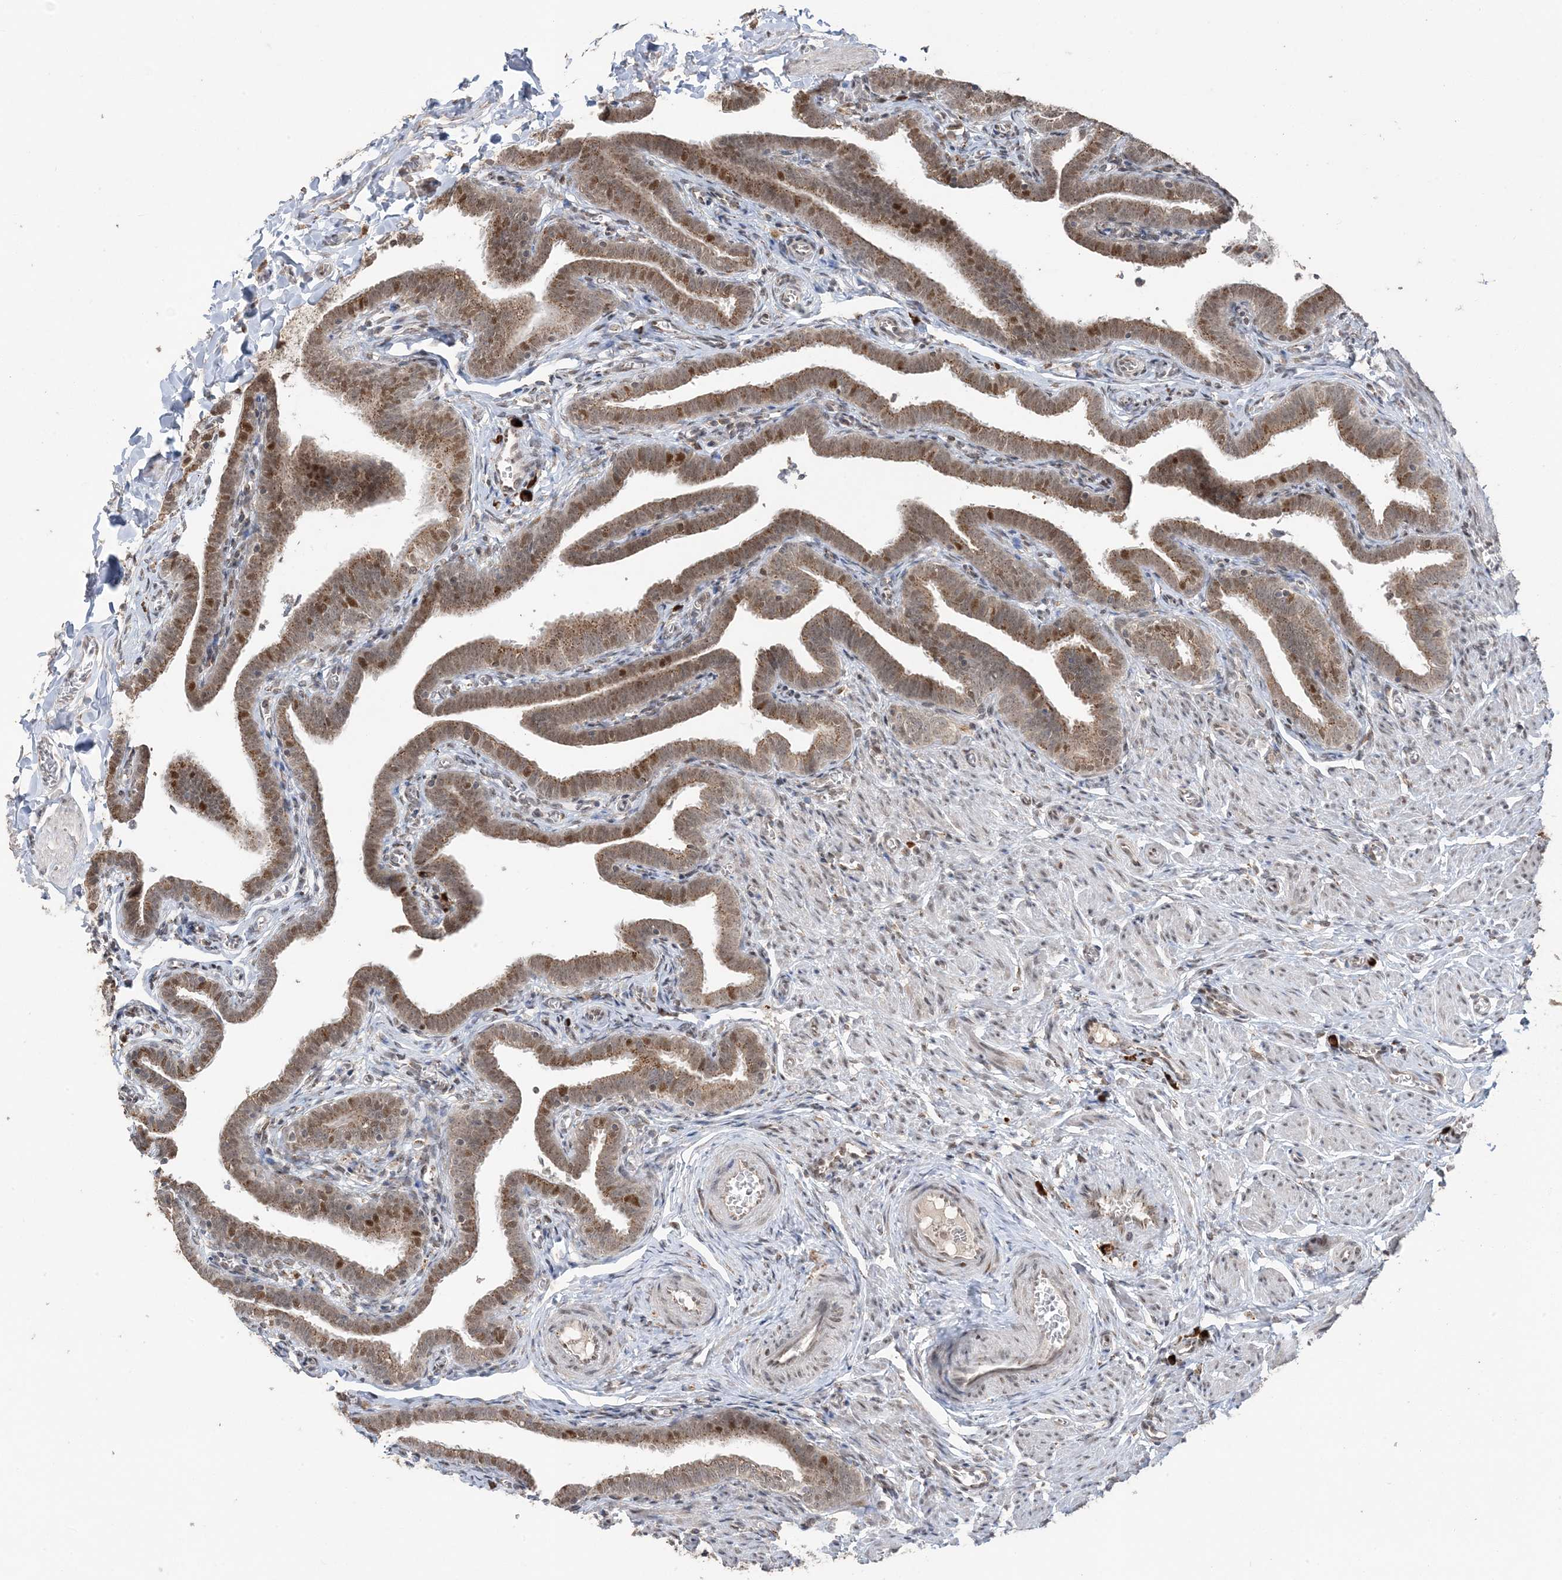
{"staining": {"intensity": "strong", "quantity": ">75%", "location": "cytoplasmic/membranous,nuclear"}, "tissue": "fallopian tube", "cell_type": "Glandular cells", "image_type": "normal", "snomed": [{"axis": "morphology", "description": "Normal tissue, NOS"}, {"axis": "topography", "description": "Fallopian tube"}], "caption": "This is an image of immunohistochemistry staining of normal fallopian tube, which shows strong expression in the cytoplasmic/membranous,nuclear of glandular cells.", "gene": "RER1", "patient": {"sex": "female", "age": 36}}